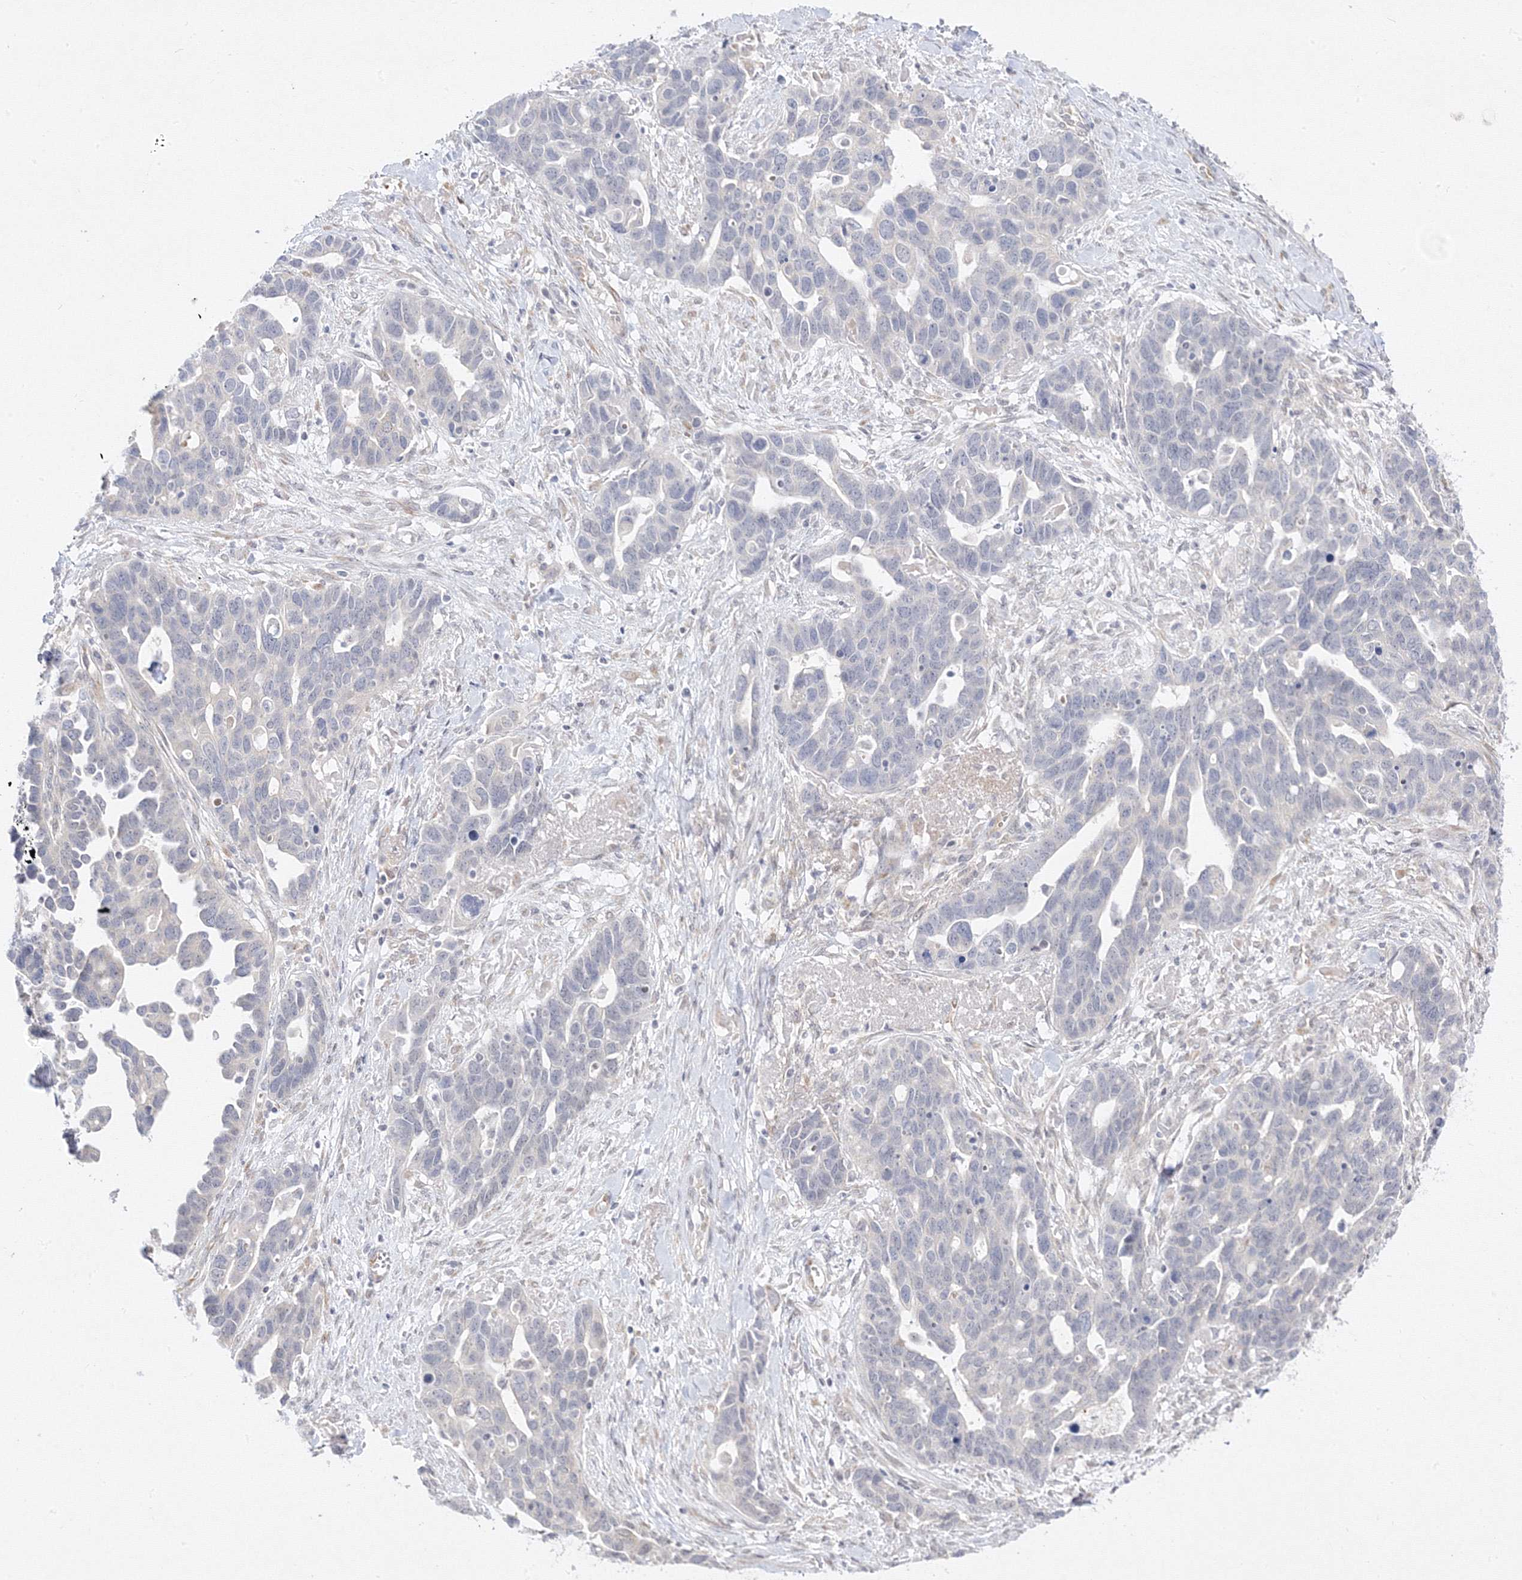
{"staining": {"intensity": "negative", "quantity": "none", "location": "none"}, "tissue": "ovarian cancer", "cell_type": "Tumor cells", "image_type": "cancer", "snomed": [{"axis": "morphology", "description": "Cystadenocarcinoma, serous, NOS"}, {"axis": "topography", "description": "Ovary"}], "caption": "Tumor cells show no significant staining in ovarian serous cystadenocarcinoma. (Brightfield microscopy of DAB (3,3'-diaminobenzidine) IHC at high magnification).", "gene": "C2CD2", "patient": {"sex": "female", "age": 54}}